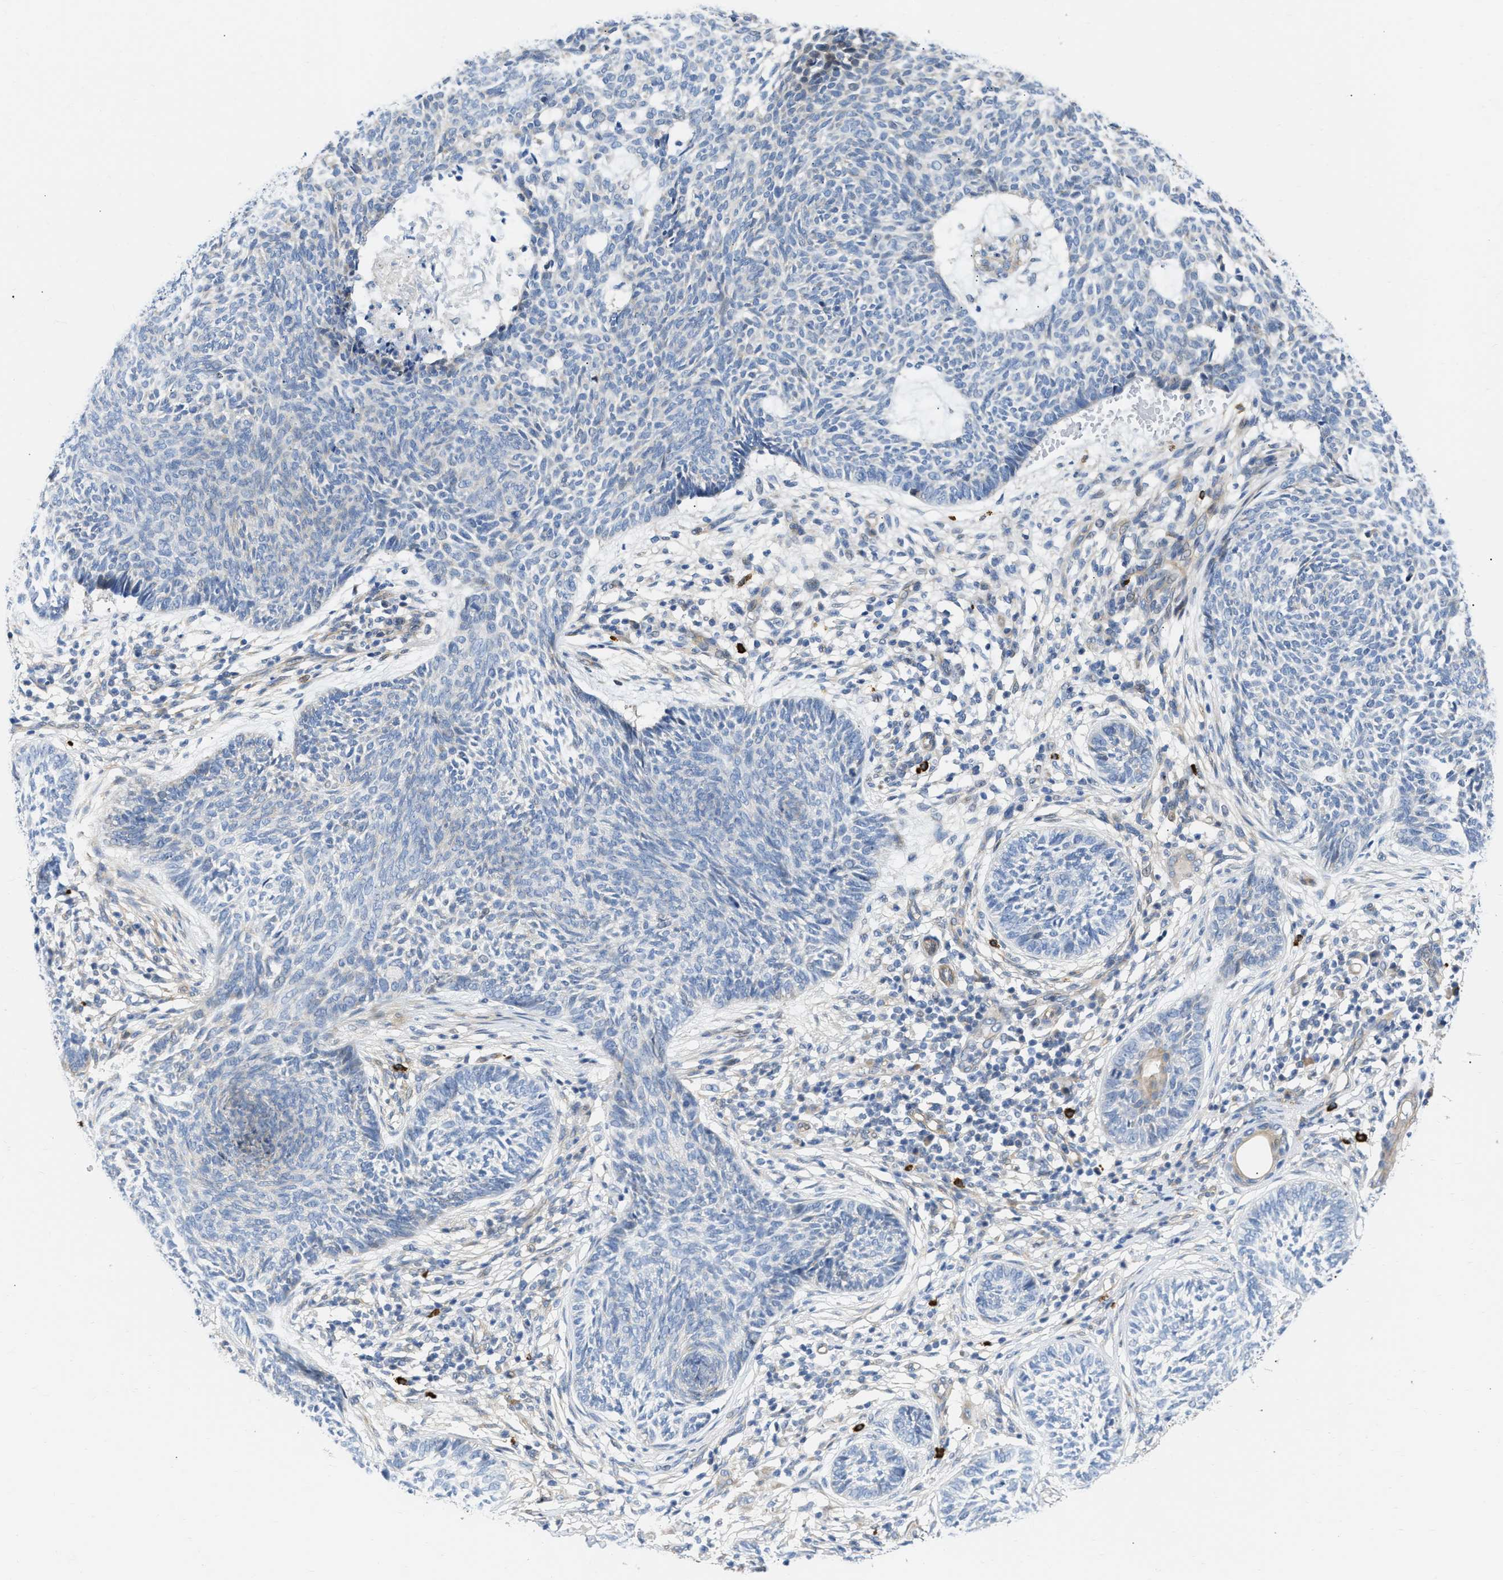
{"staining": {"intensity": "negative", "quantity": "none", "location": "none"}, "tissue": "skin cancer", "cell_type": "Tumor cells", "image_type": "cancer", "snomed": [{"axis": "morphology", "description": "Papilloma, NOS"}, {"axis": "morphology", "description": "Basal cell carcinoma"}, {"axis": "topography", "description": "Skin"}], "caption": "This is a photomicrograph of IHC staining of skin cancer, which shows no expression in tumor cells.", "gene": "FHL1", "patient": {"sex": "male", "age": 87}}